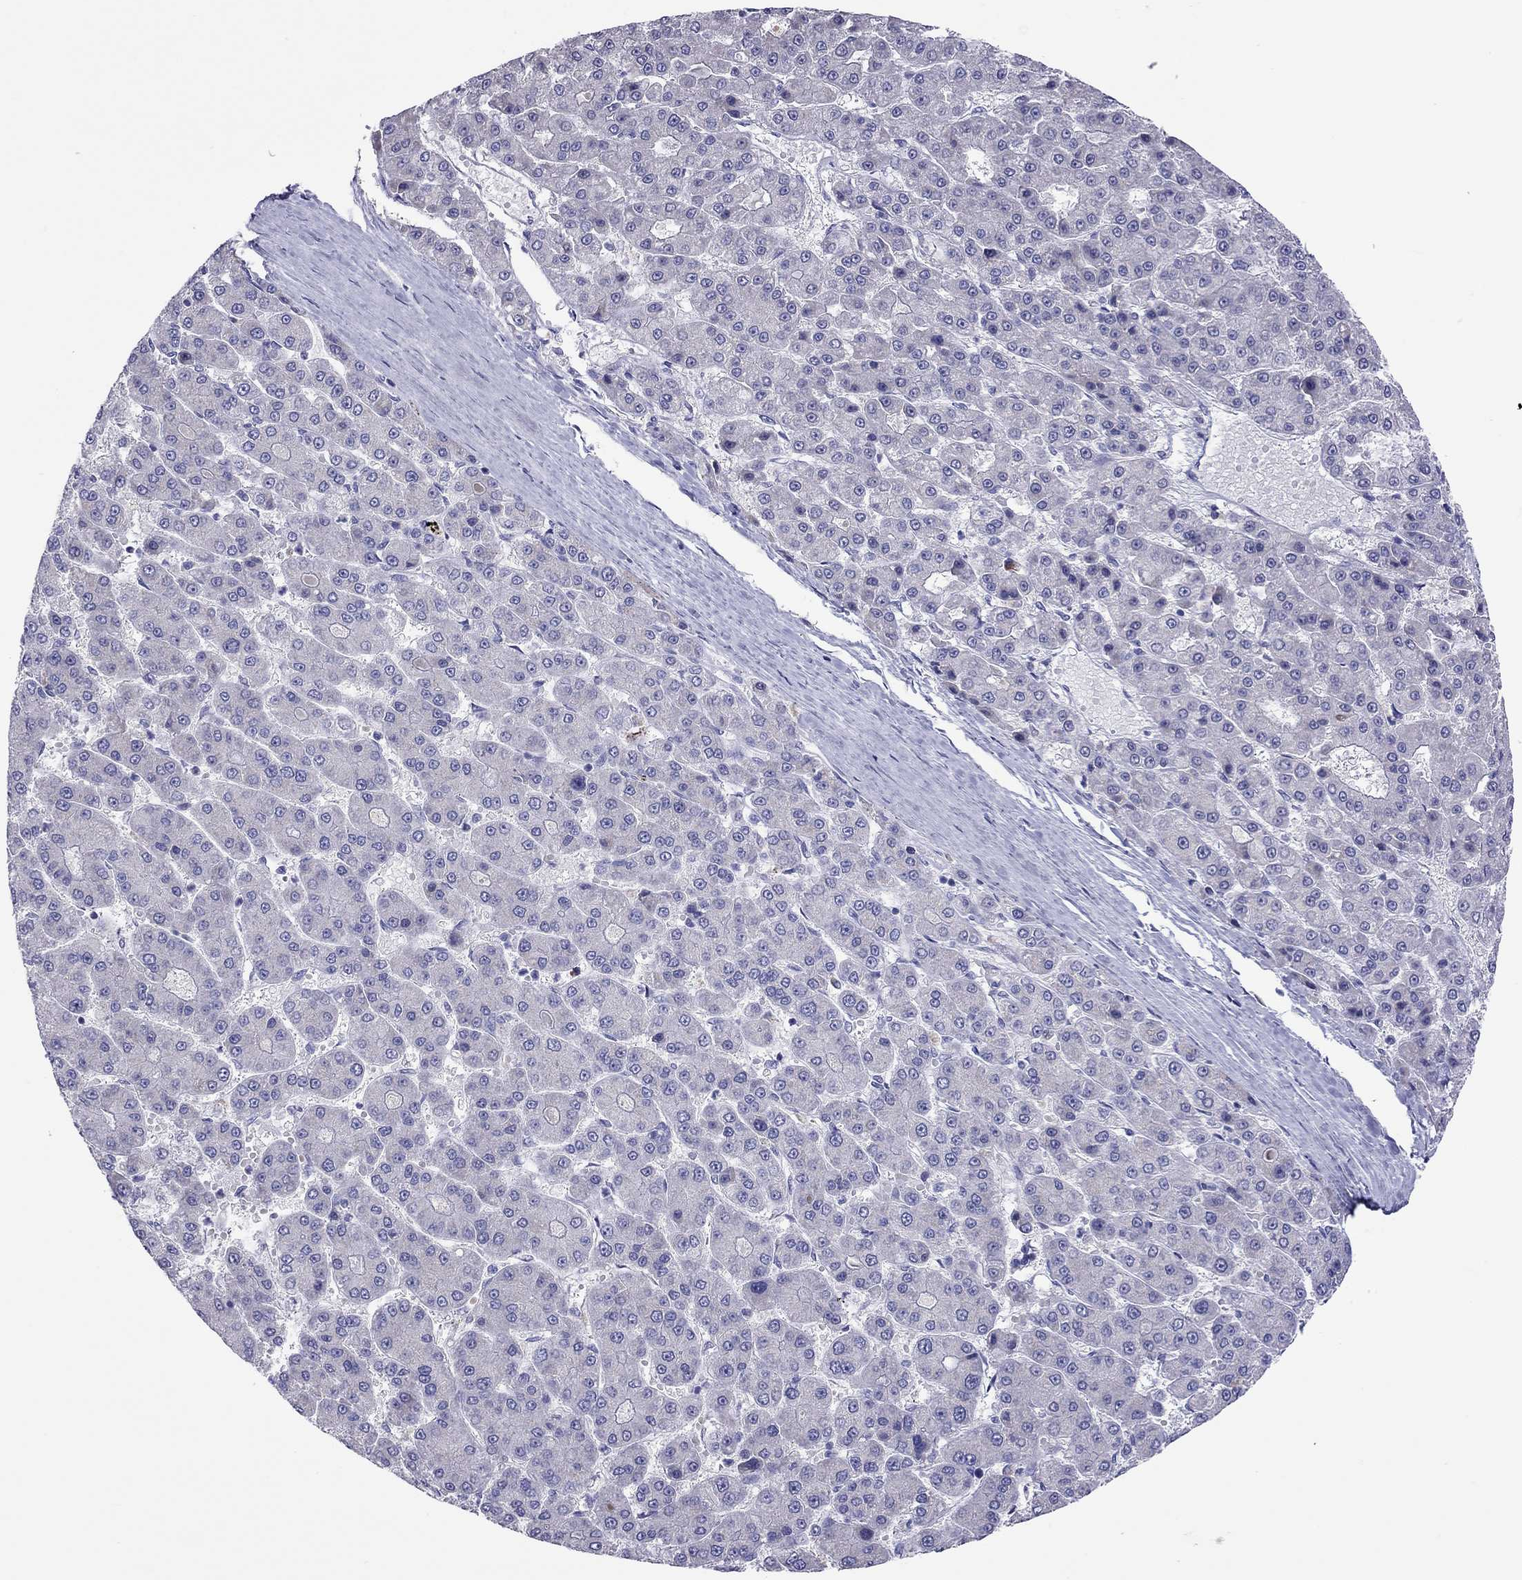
{"staining": {"intensity": "negative", "quantity": "none", "location": "none"}, "tissue": "liver cancer", "cell_type": "Tumor cells", "image_type": "cancer", "snomed": [{"axis": "morphology", "description": "Carcinoma, Hepatocellular, NOS"}, {"axis": "topography", "description": "Liver"}], "caption": "High power microscopy photomicrograph of an immunohistochemistry (IHC) histopathology image of hepatocellular carcinoma (liver), revealing no significant staining in tumor cells.", "gene": "COL9A1", "patient": {"sex": "male", "age": 70}}